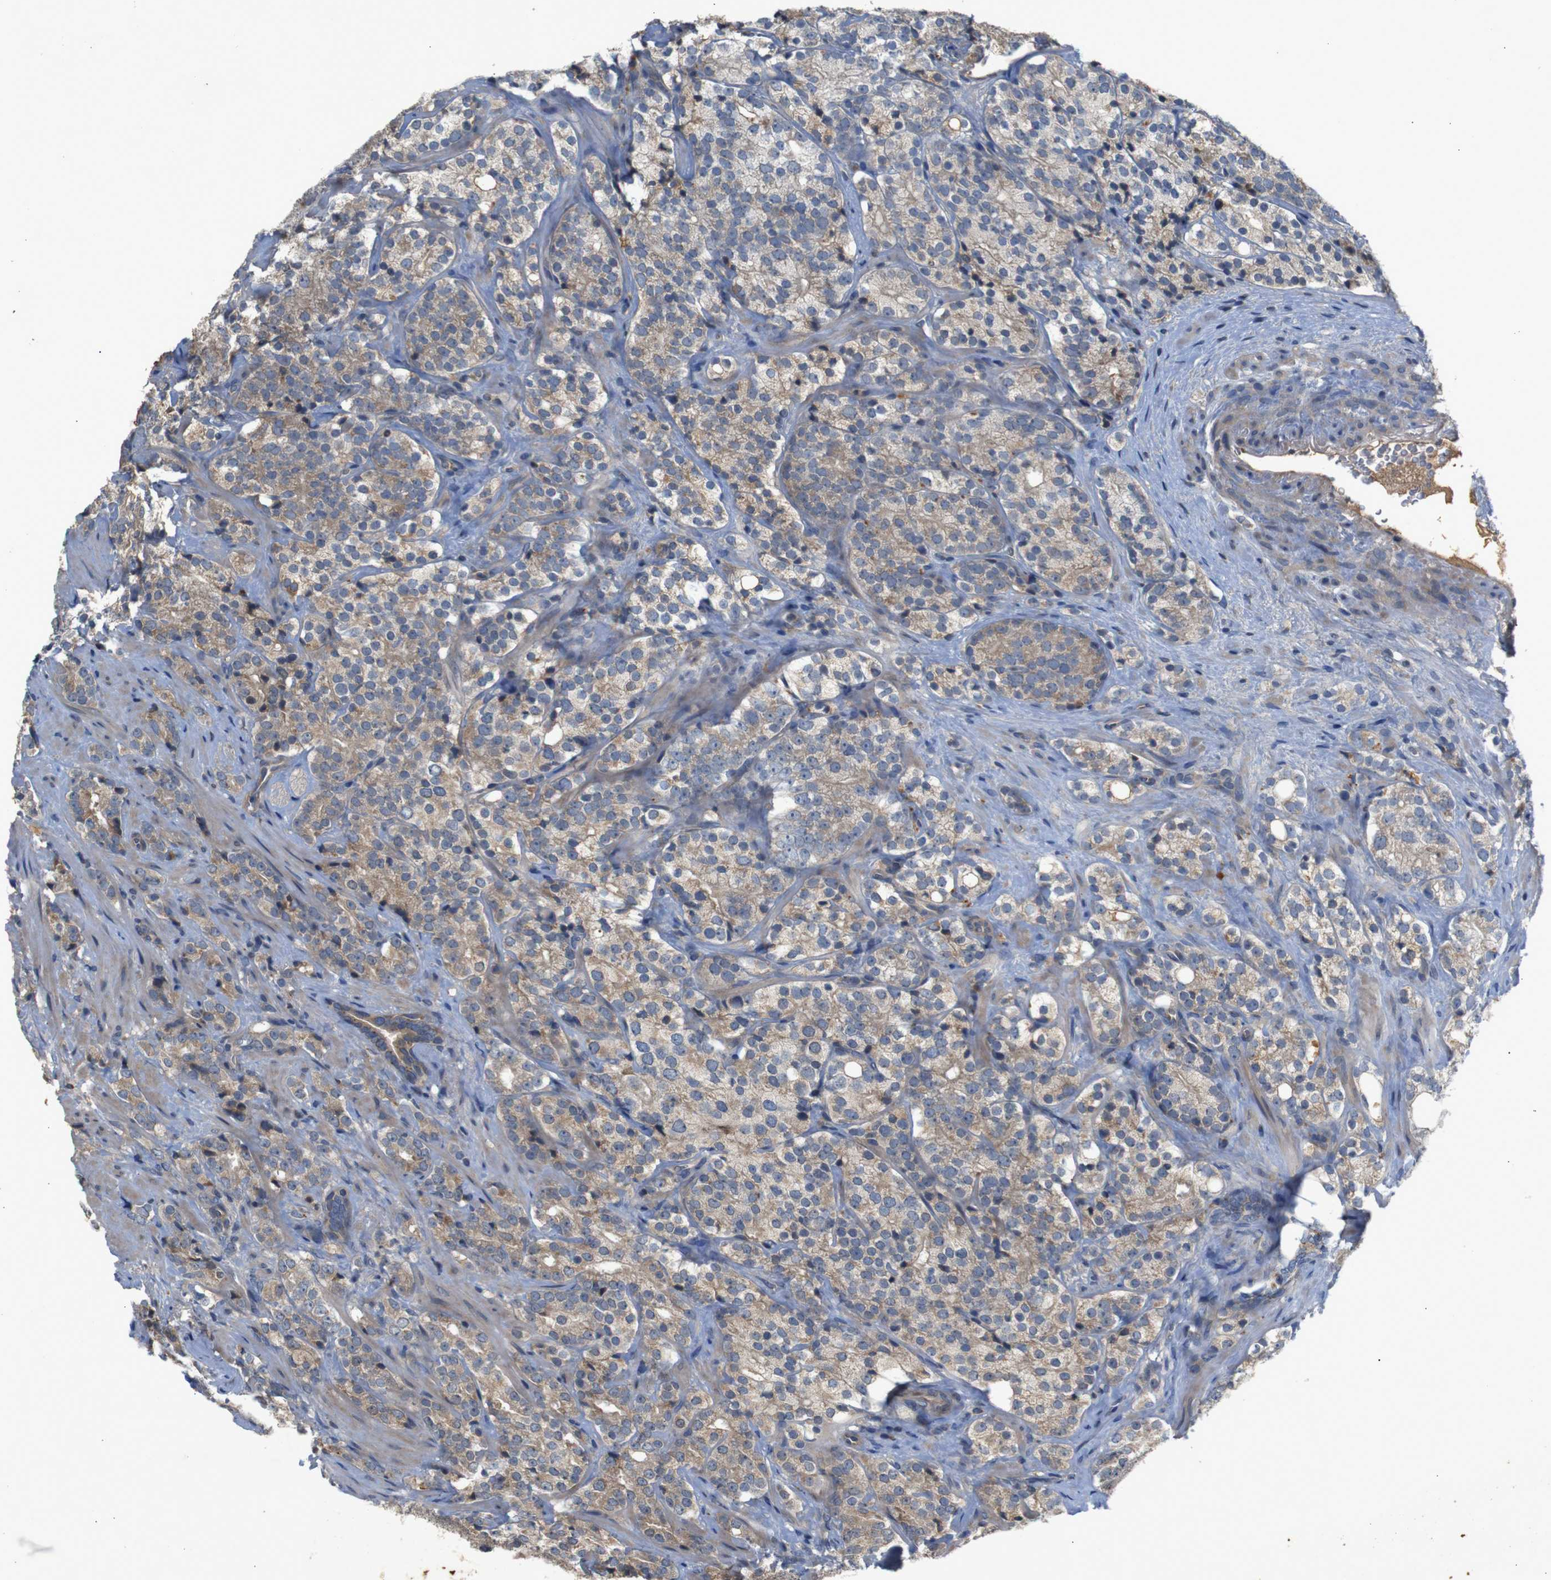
{"staining": {"intensity": "weak", "quantity": ">75%", "location": "cytoplasmic/membranous"}, "tissue": "prostate cancer", "cell_type": "Tumor cells", "image_type": "cancer", "snomed": [{"axis": "morphology", "description": "Adenocarcinoma, High grade"}, {"axis": "topography", "description": "Prostate"}], "caption": "Weak cytoplasmic/membranous positivity for a protein is appreciated in approximately >75% of tumor cells of prostate cancer using IHC.", "gene": "PTPN1", "patient": {"sex": "male", "age": 71}}